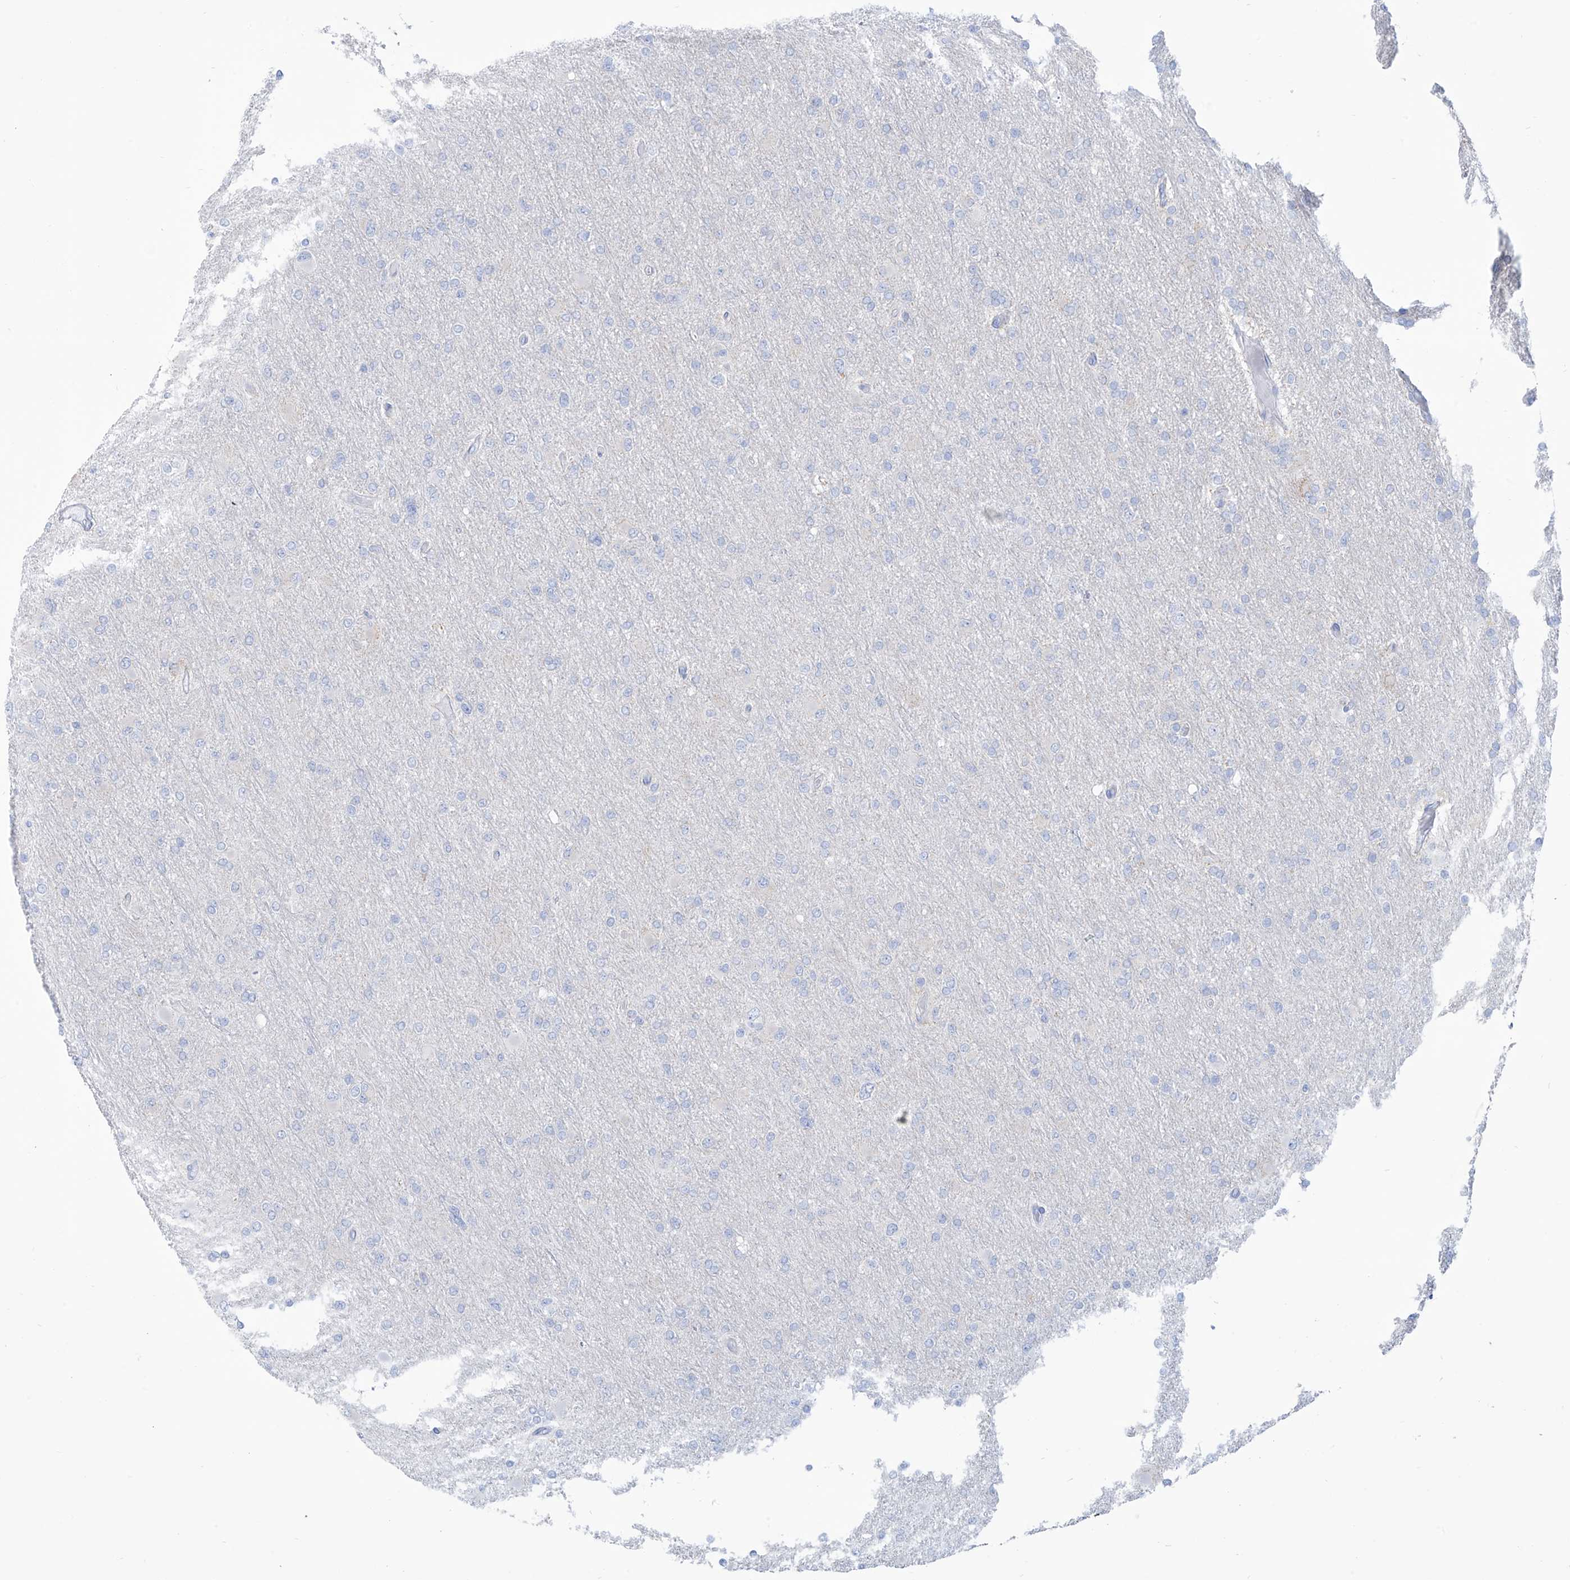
{"staining": {"intensity": "negative", "quantity": "none", "location": "none"}, "tissue": "glioma", "cell_type": "Tumor cells", "image_type": "cancer", "snomed": [{"axis": "morphology", "description": "Glioma, malignant, High grade"}, {"axis": "topography", "description": "Cerebral cortex"}], "caption": "The immunohistochemistry (IHC) photomicrograph has no significant expression in tumor cells of glioma tissue. (DAB immunohistochemistry, high magnification).", "gene": "SLC26A3", "patient": {"sex": "female", "age": 36}}